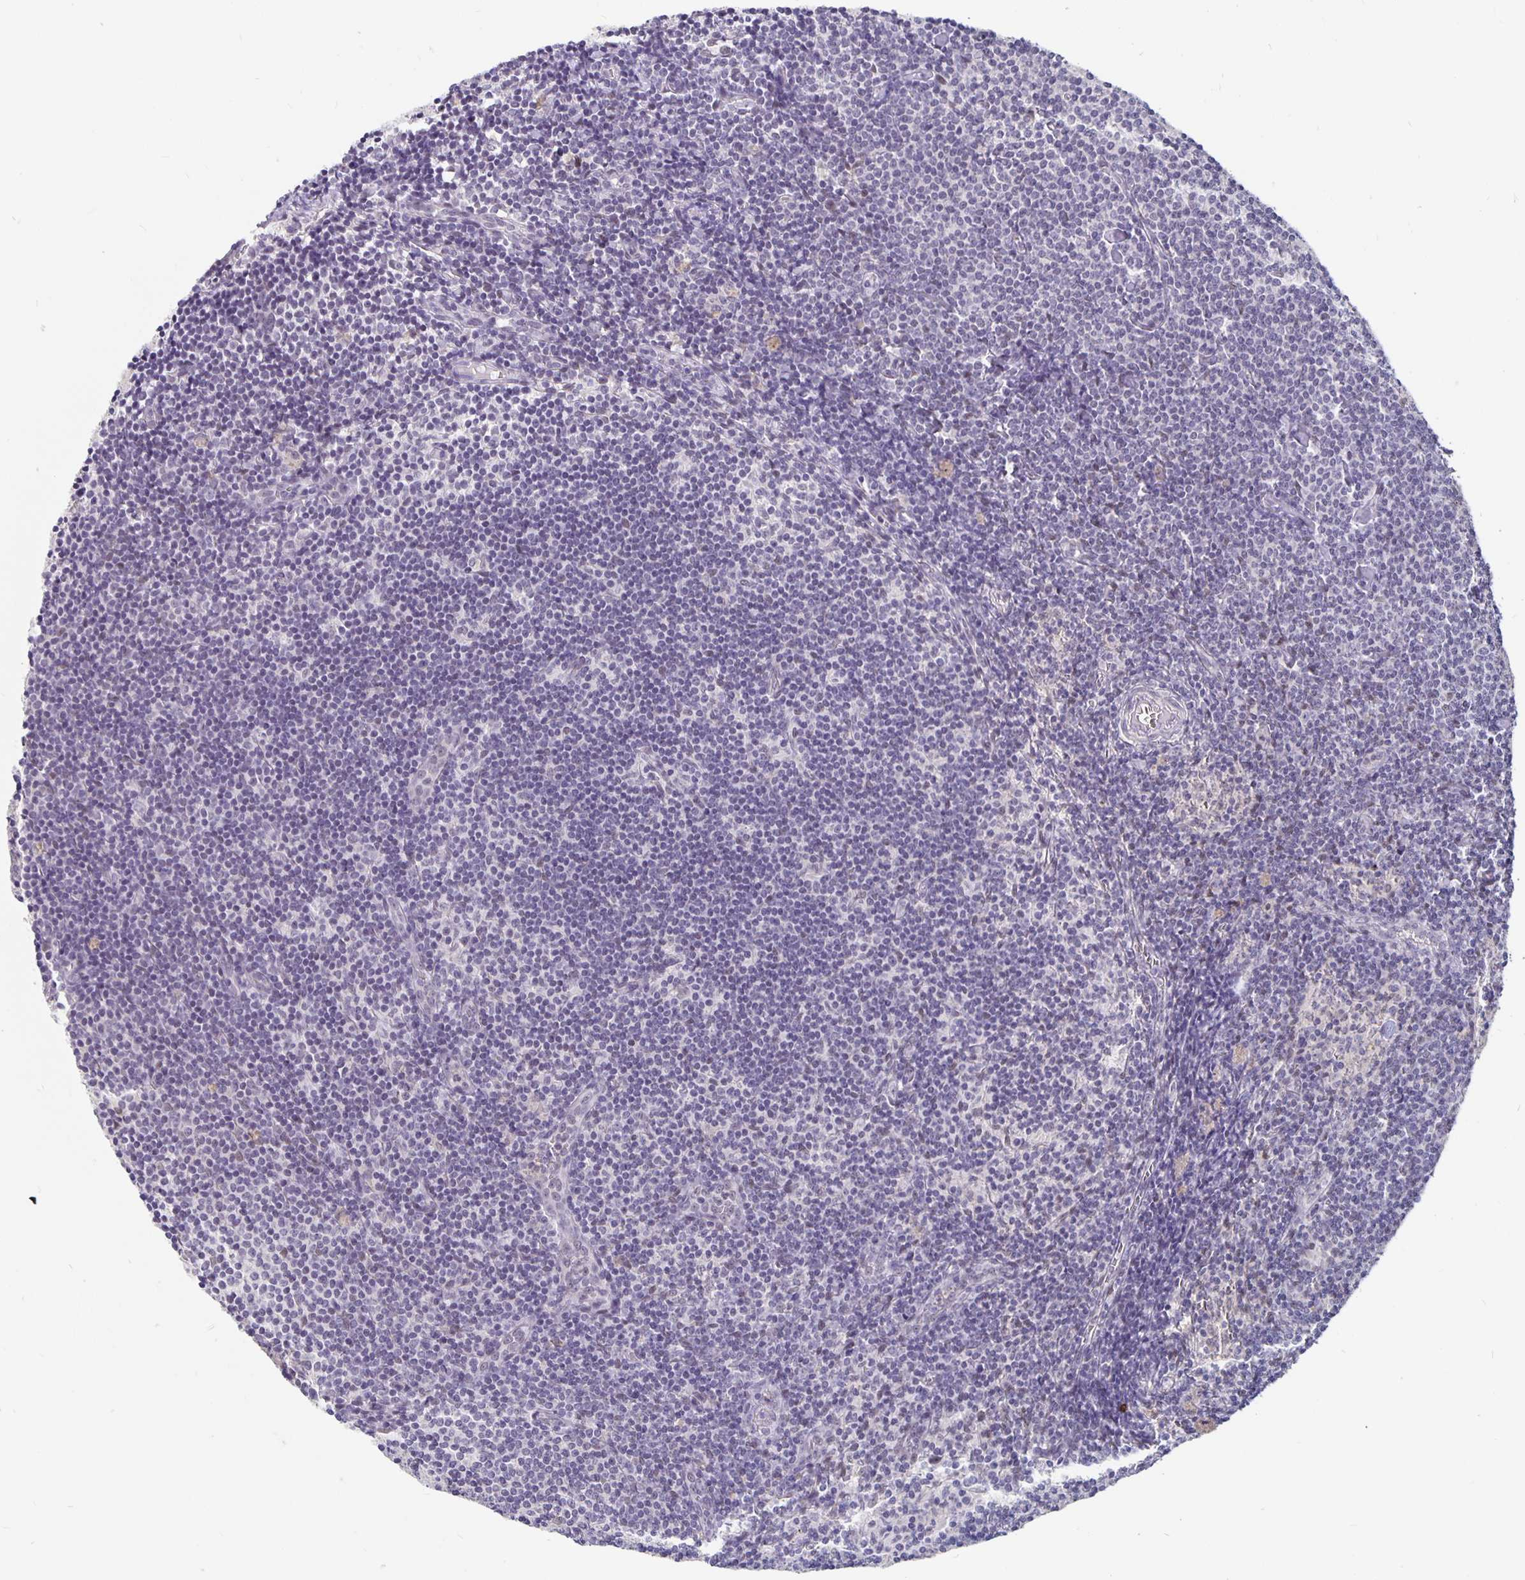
{"staining": {"intensity": "negative", "quantity": "none", "location": "none"}, "tissue": "lymph node", "cell_type": "Germinal center cells", "image_type": "normal", "snomed": [{"axis": "morphology", "description": "Normal tissue, NOS"}, {"axis": "topography", "description": "Lymph node"}], "caption": "An immunohistochemistry (IHC) micrograph of benign lymph node is shown. There is no staining in germinal center cells of lymph node. (DAB immunohistochemistry (IHC) with hematoxylin counter stain).", "gene": "ZNF691", "patient": {"sex": "female", "age": 41}}